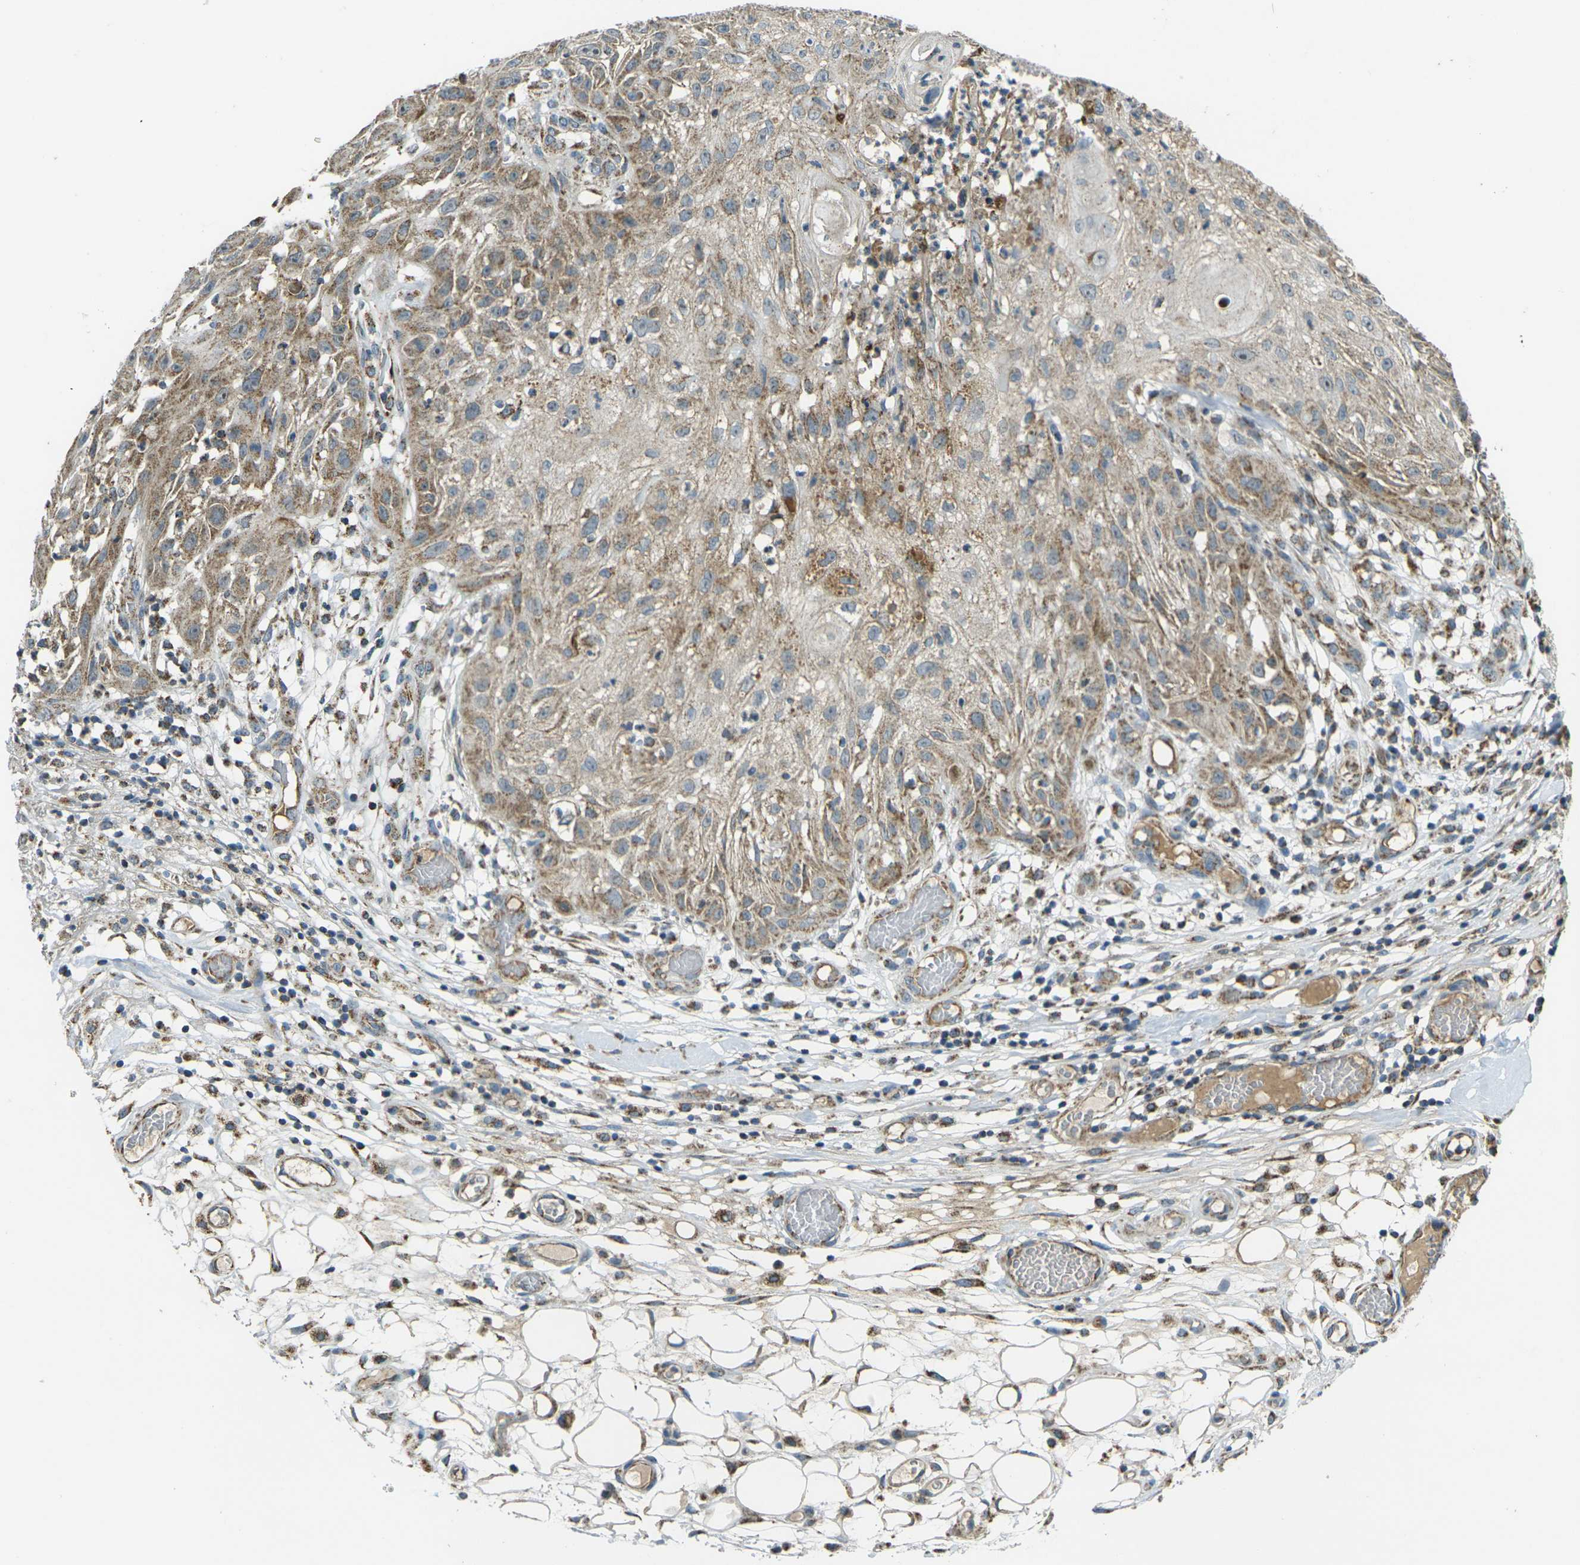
{"staining": {"intensity": "moderate", "quantity": ">75%", "location": "cytoplasmic/membranous"}, "tissue": "skin cancer", "cell_type": "Tumor cells", "image_type": "cancer", "snomed": [{"axis": "morphology", "description": "Squamous cell carcinoma, NOS"}, {"axis": "topography", "description": "Skin"}], "caption": "Brown immunohistochemical staining in human squamous cell carcinoma (skin) demonstrates moderate cytoplasmic/membranous positivity in about >75% of tumor cells.", "gene": "IGF1R", "patient": {"sex": "male", "age": 75}}